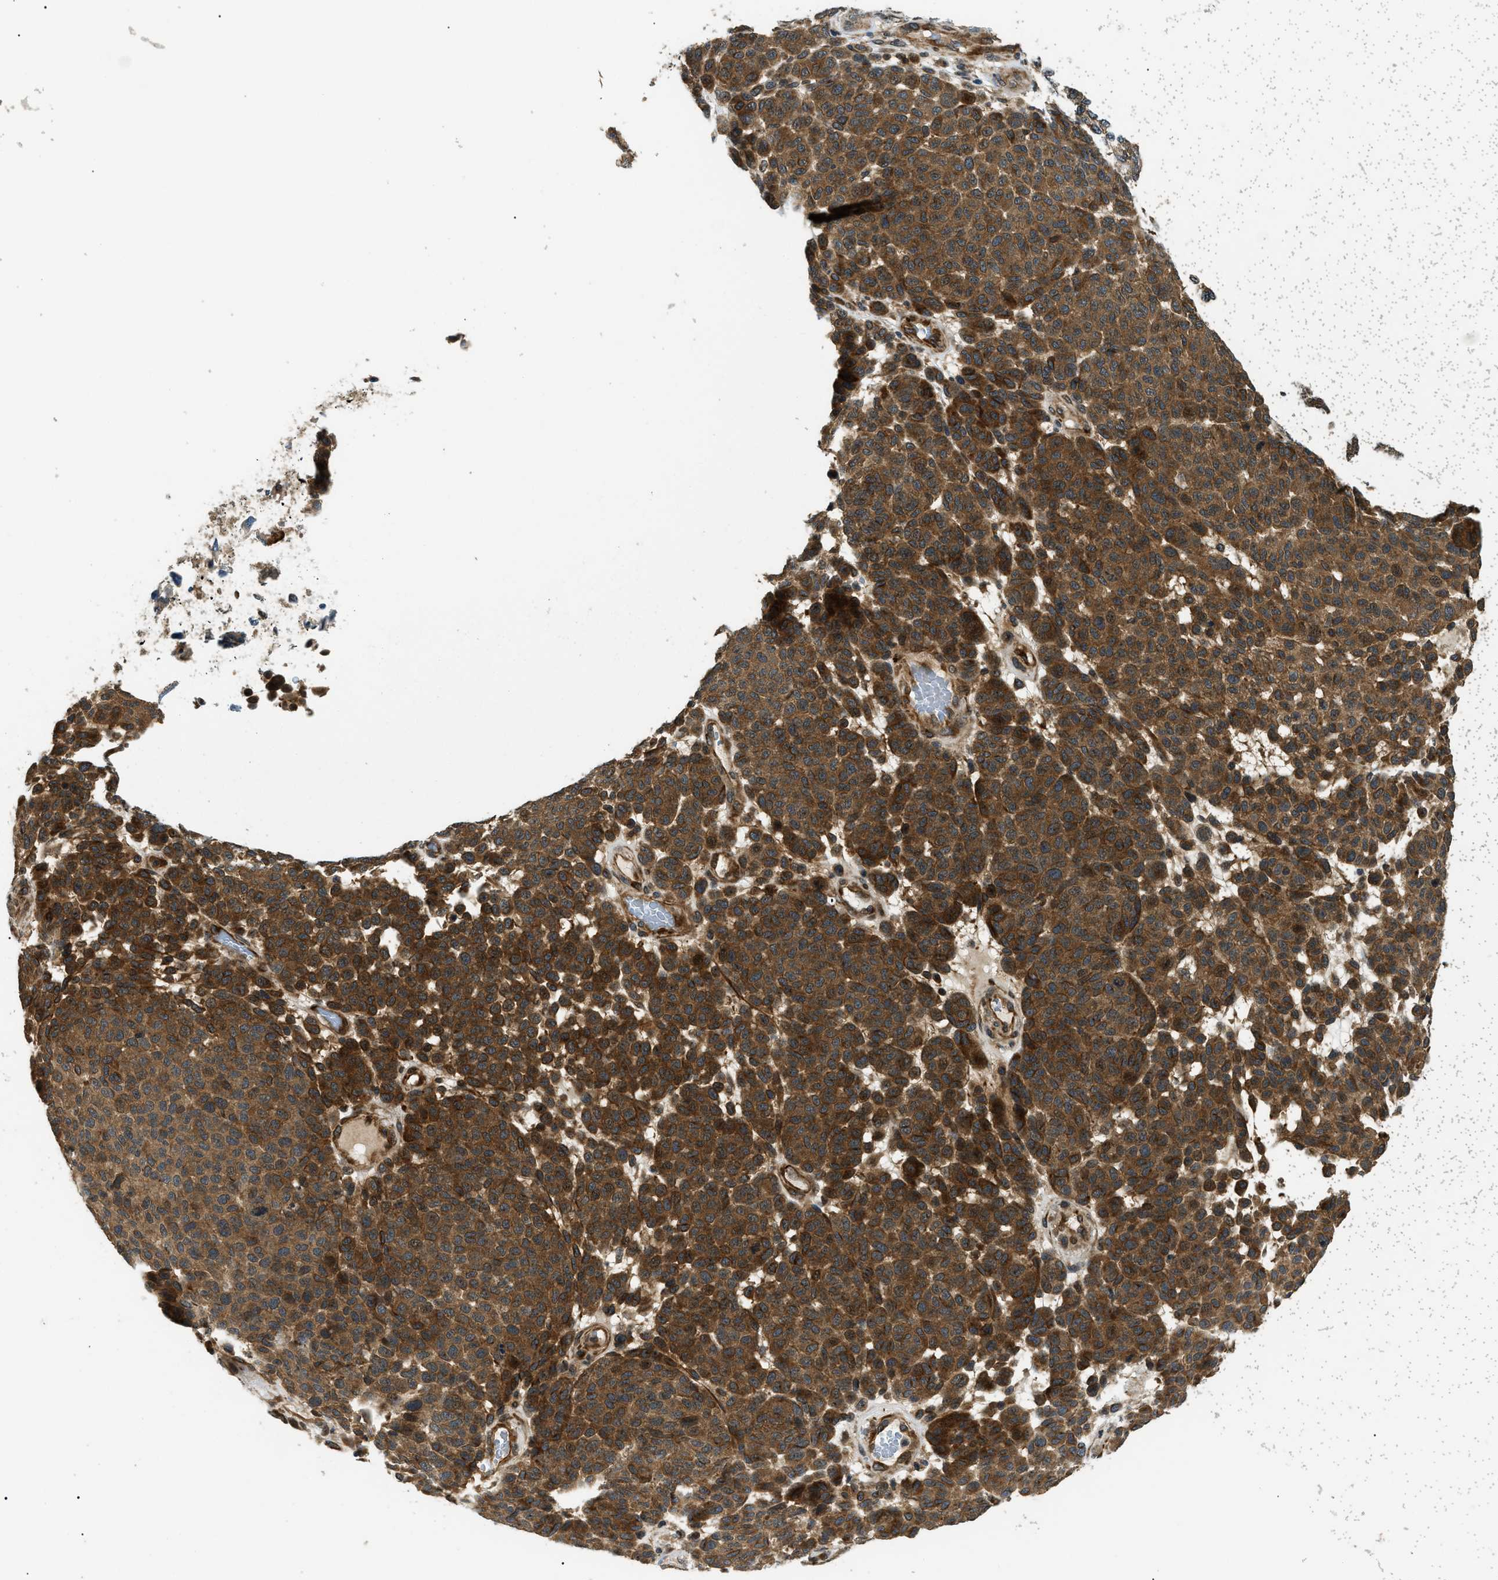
{"staining": {"intensity": "strong", "quantity": ">75%", "location": "cytoplasmic/membranous"}, "tissue": "melanoma", "cell_type": "Tumor cells", "image_type": "cancer", "snomed": [{"axis": "morphology", "description": "Malignant melanoma, NOS"}, {"axis": "topography", "description": "Skin"}], "caption": "Protein expression analysis of human melanoma reveals strong cytoplasmic/membranous positivity in approximately >75% of tumor cells.", "gene": "ATP6AP1", "patient": {"sex": "male", "age": 59}}